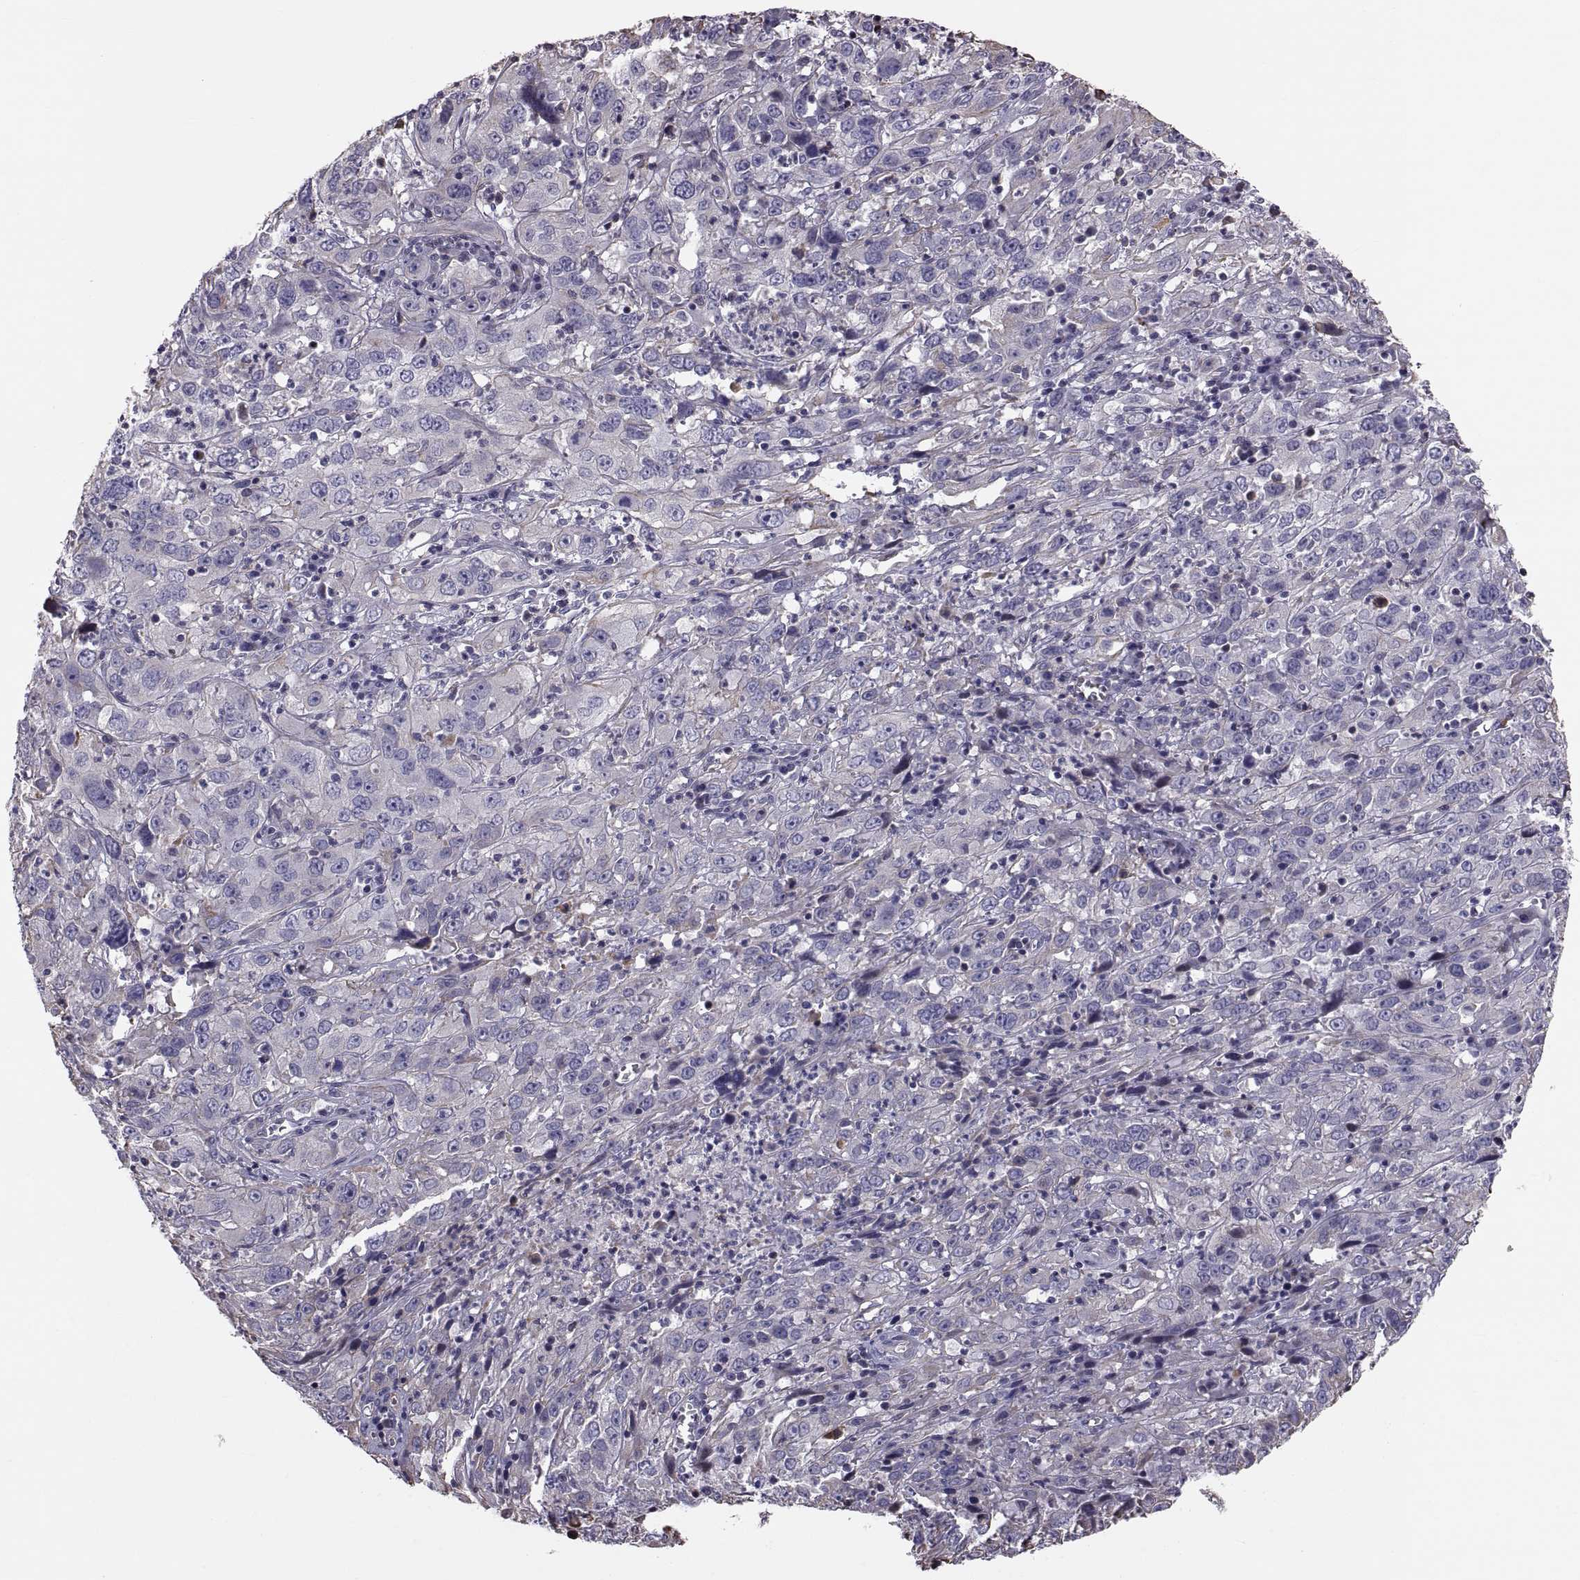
{"staining": {"intensity": "negative", "quantity": "none", "location": "none"}, "tissue": "cervical cancer", "cell_type": "Tumor cells", "image_type": "cancer", "snomed": [{"axis": "morphology", "description": "Squamous cell carcinoma, NOS"}, {"axis": "topography", "description": "Cervix"}], "caption": "An IHC image of cervical cancer (squamous cell carcinoma) is shown. There is no staining in tumor cells of cervical cancer (squamous cell carcinoma).", "gene": "ANO1", "patient": {"sex": "female", "age": 32}}